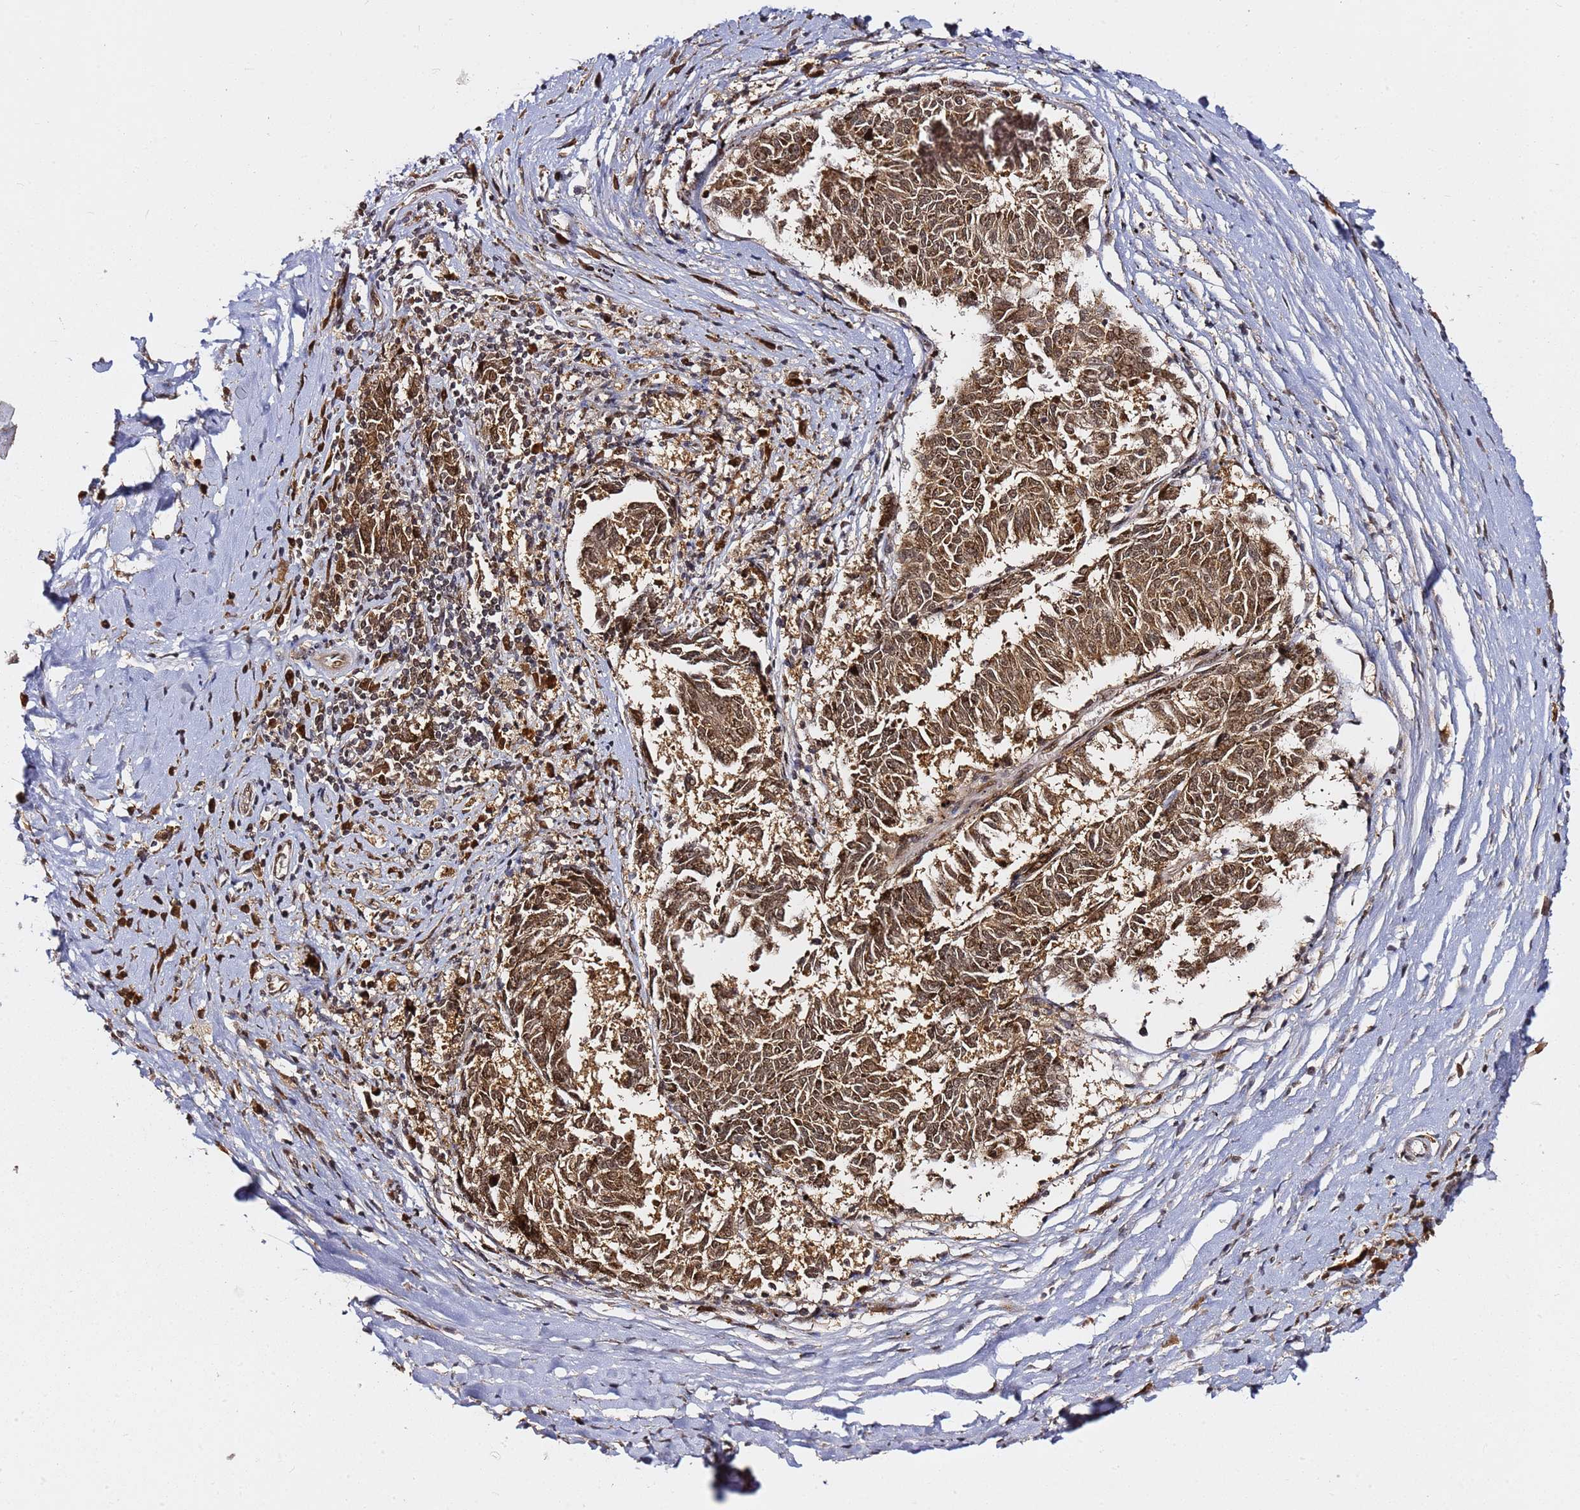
{"staining": {"intensity": "moderate", "quantity": ">75%", "location": "cytoplasmic/membranous,nuclear"}, "tissue": "melanoma", "cell_type": "Tumor cells", "image_type": "cancer", "snomed": [{"axis": "morphology", "description": "Malignant melanoma, NOS"}, {"axis": "topography", "description": "Skin"}], "caption": "High-magnification brightfield microscopy of malignant melanoma stained with DAB (brown) and counterstained with hematoxylin (blue). tumor cells exhibit moderate cytoplasmic/membranous and nuclear positivity is identified in approximately>75% of cells. The staining was performed using DAB, with brown indicating positive protein expression. Nuclei are stained blue with hematoxylin.", "gene": "RGS18", "patient": {"sex": "female", "age": 72}}